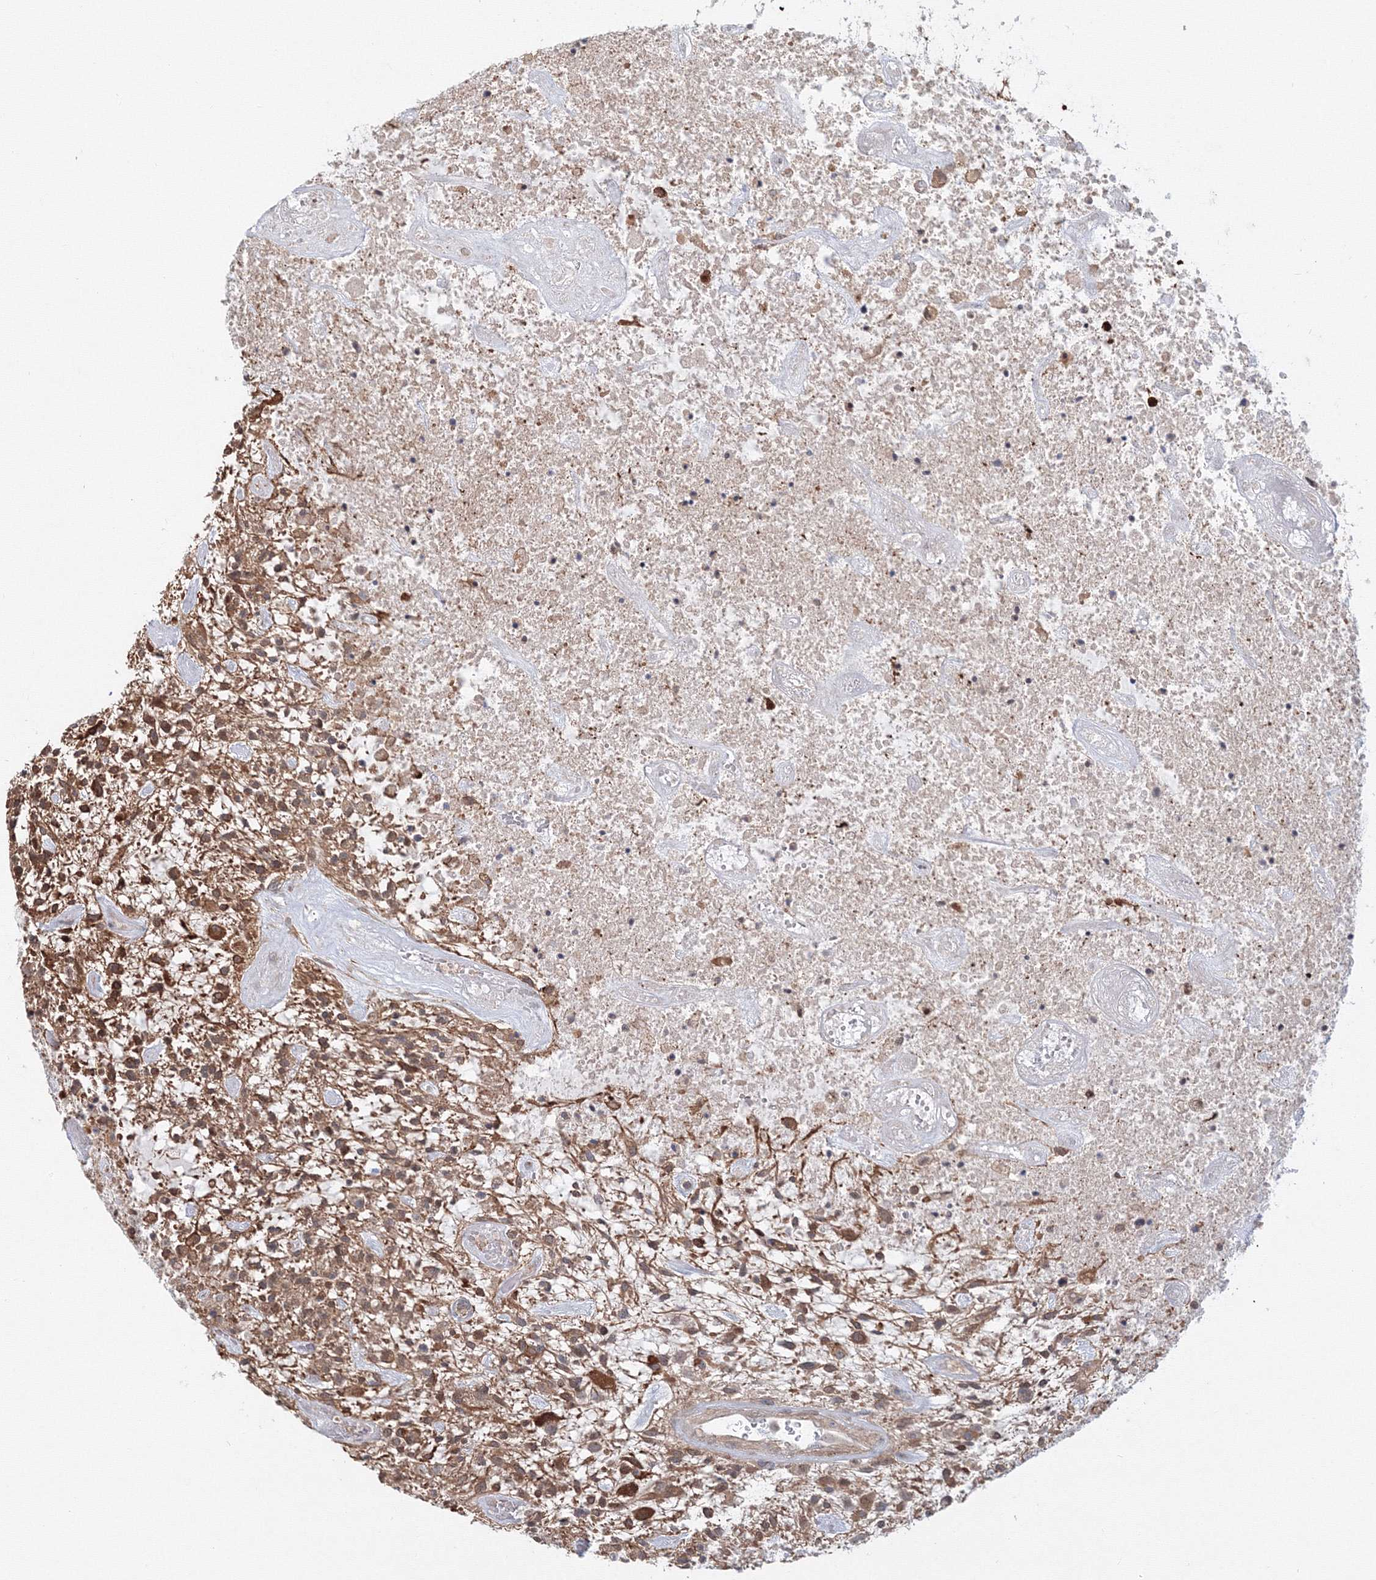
{"staining": {"intensity": "moderate", "quantity": ">75%", "location": "cytoplasmic/membranous"}, "tissue": "glioma", "cell_type": "Tumor cells", "image_type": "cancer", "snomed": [{"axis": "morphology", "description": "Glioma, malignant, High grade"}, {"axis": "topography", "description": "Brain"}], "caption": "This photomicrograph shows immunohistochemistry staining of malignant glioma (high-grade), with medium moderate cytoplasmic/membranous staining in approximately >75% of tumor cells.", "gene": "ARHGAP21", "patient": {"sex": "male", "age": 47}}